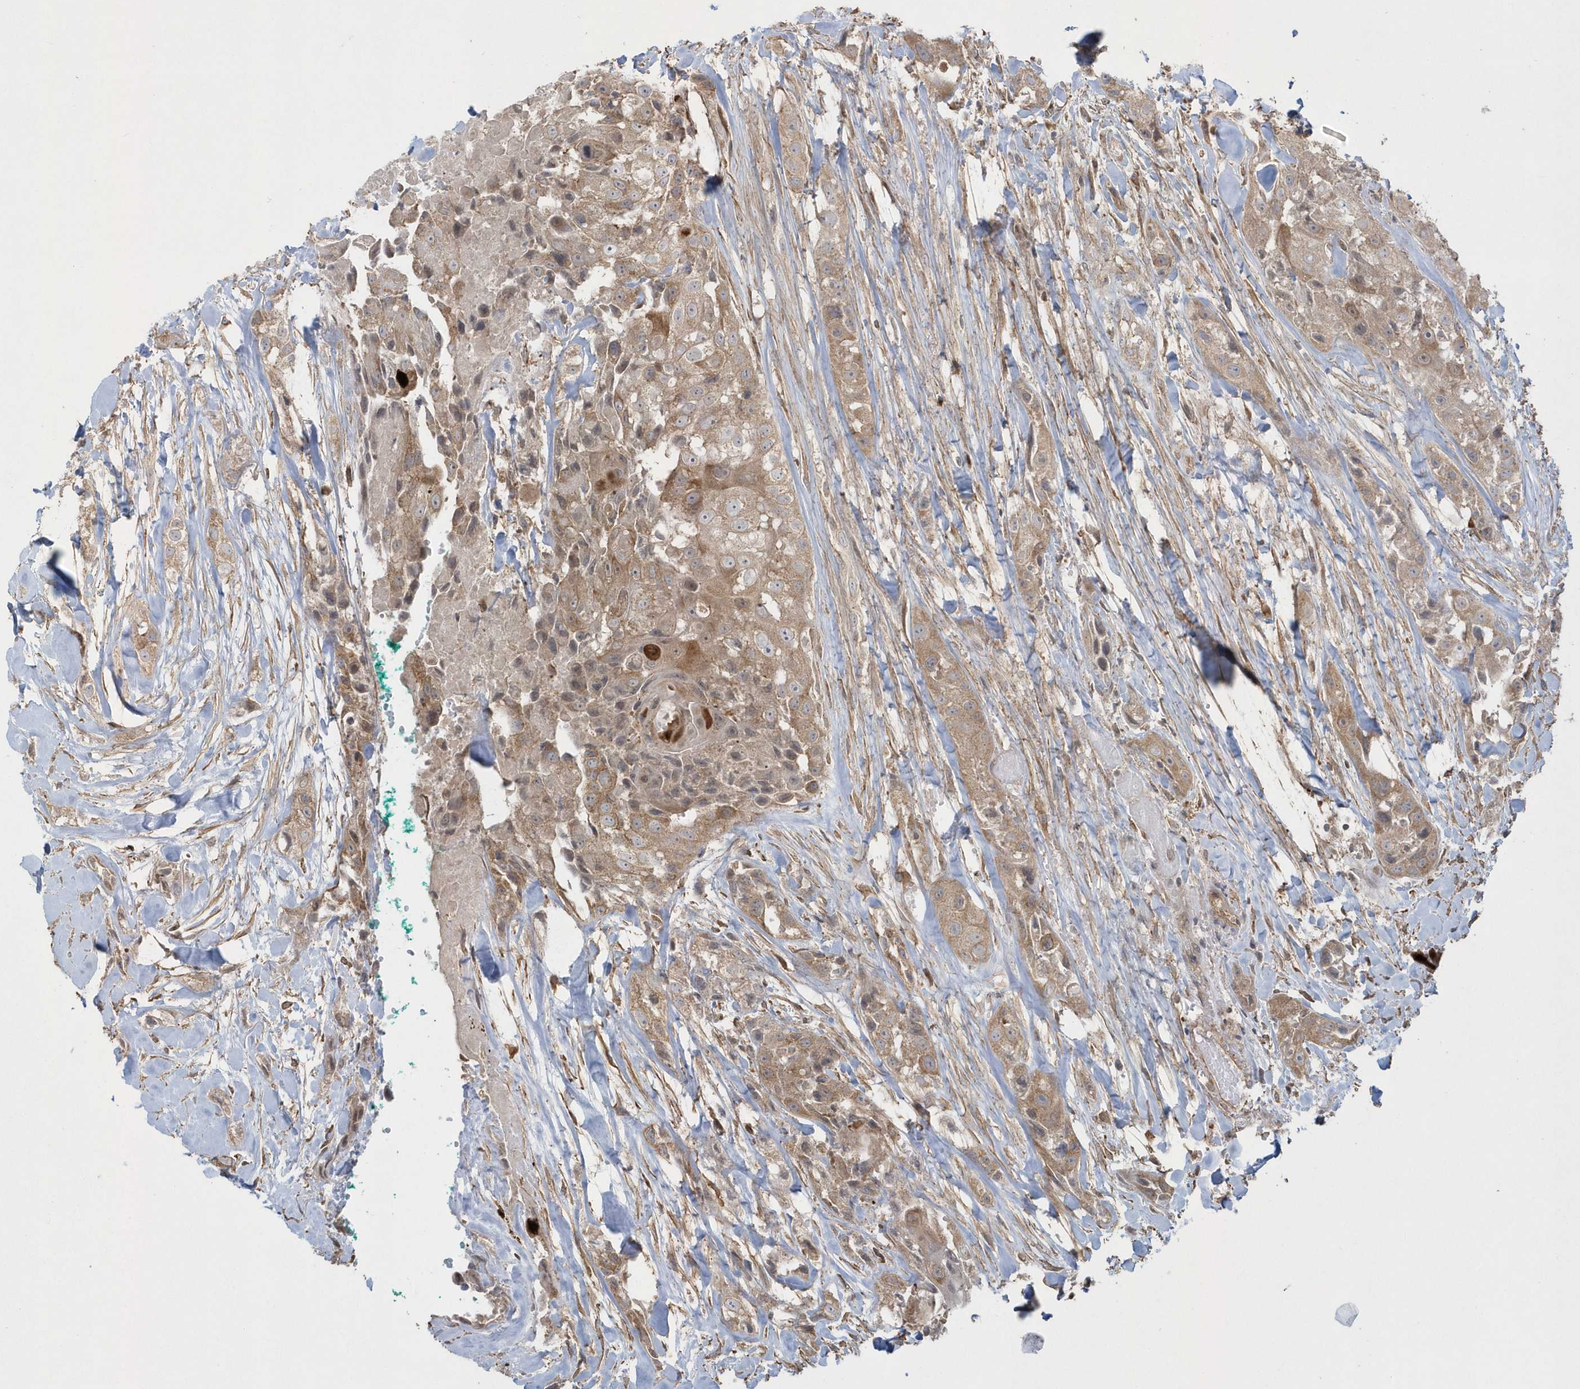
{"staining": {"intensity": "moderate", "quantity": ">75%", "location": "cytoplasmic/membranous"}, "tissue": "head and neck cancer", "cell_type": "Tumor cells", "image_type": "cancer", "snomed": [{"axis": "morphology", "description": "Normal tissue, NOS"}, {"axis": "morphology", "description": "Squamous cell carcinoma, NOS"}, {"axis": "topography", "description": "Skeletal muscle"}, {"axis": "topography", "description": "Head-Neck"}], "caption": "Human head and neck cancer (squamous cell carcinoma) stained with a brown dye shows moderate cytoplasmic/membranous positive positivity in about >75% of tumor cells.", "gene": "ARMC8", "patient": {"sex": "male", "age": 51}}